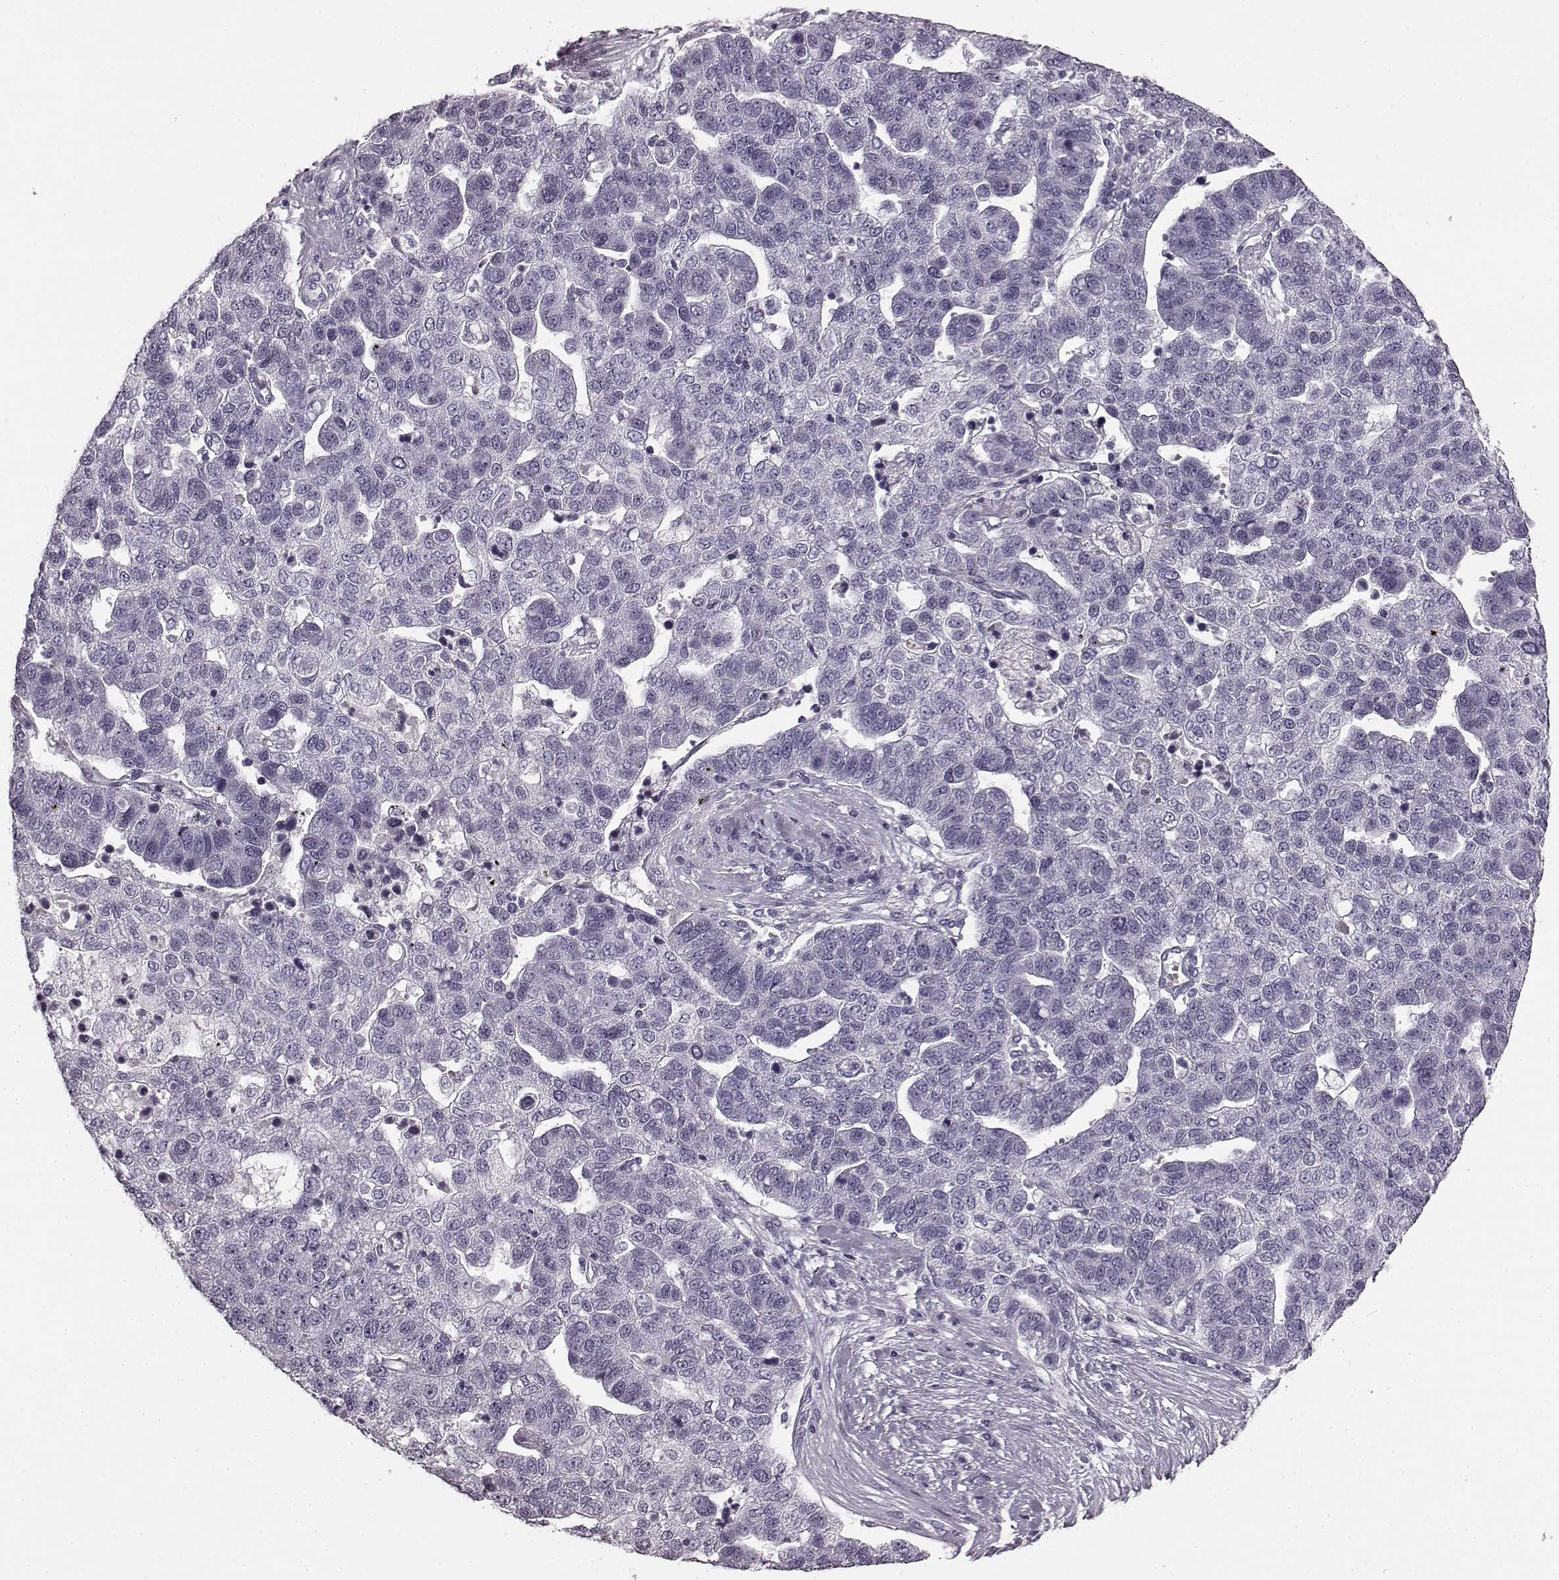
{"staining": {"intensity": "negative", "quantity": "none", "location": "none"}, "tissue": "pancreatic cancer", "cell_type": "Tumor cells", "image_type": "cancer", "snomed": [{"axis": "morphology", "description": "Adenocarcinoma, NOS"}, {"axis": "topography", "description": "Pancreas"}], "caption": "Tumor cells show no significant staining in pancreatic cancer.", "gene": "TMPRSS15", "patient": {"sex": "female", "age": 61}}